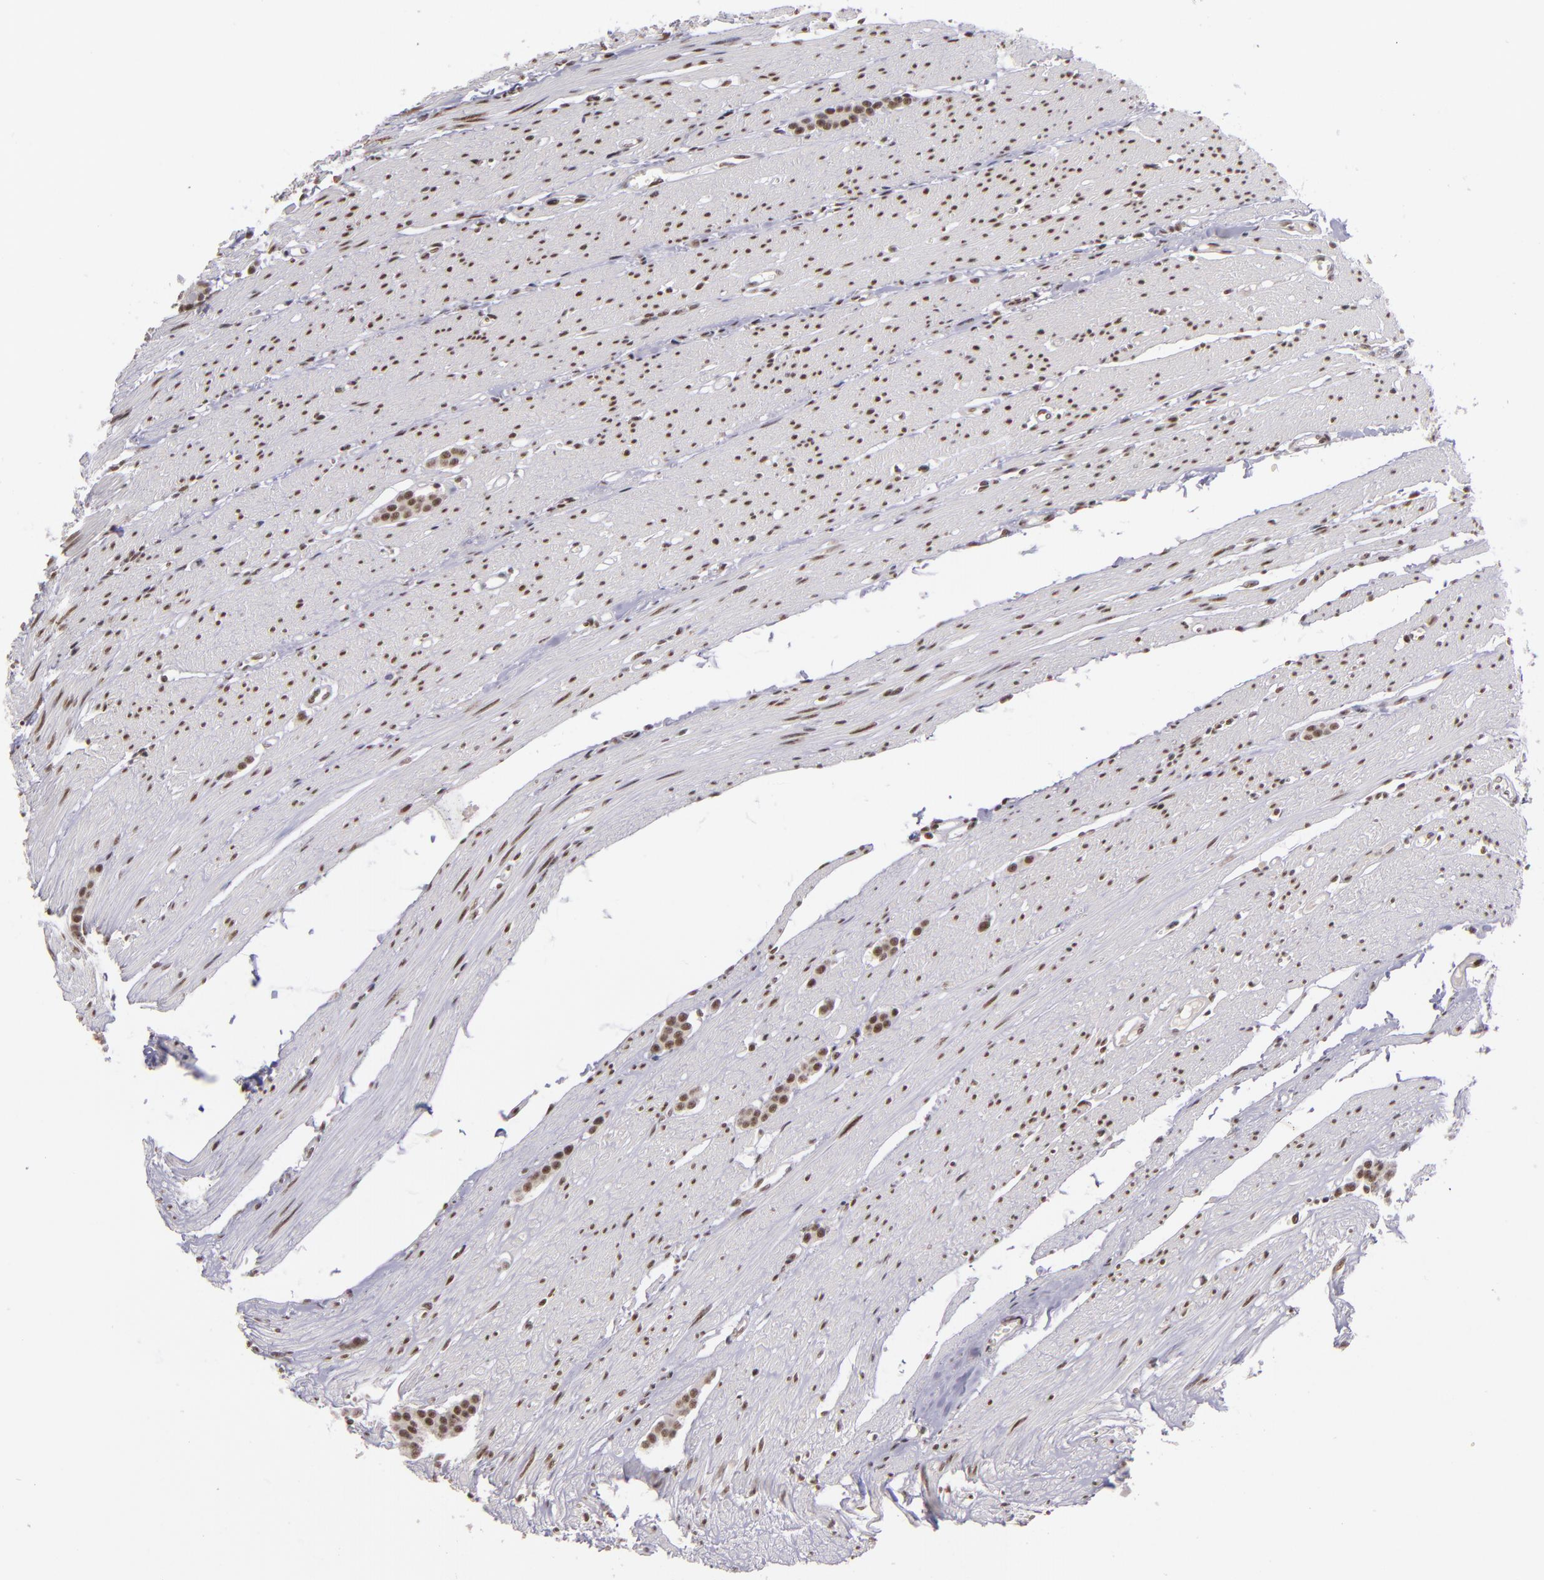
{"staining": {"intensity": "moderate", "quantity": ">75%", "location": "nuclear"}, "tissue": "carcinoid", "cell_type": "Tumor cells", "image_type": "cancer", "snomed": [{"axis": "morphology", "description": "Carcinoid, malignant, NOS"}, {"axis": "topography", "description": "Small intestine"}], "caption": "This histopathology image shows IHC staining of human malignant carcinoid, with medium moderate nuclear staining in approximately >75% of tumor cells.", "gene": "ZNF148", "patient": {"sex": "male", "age": 60}}